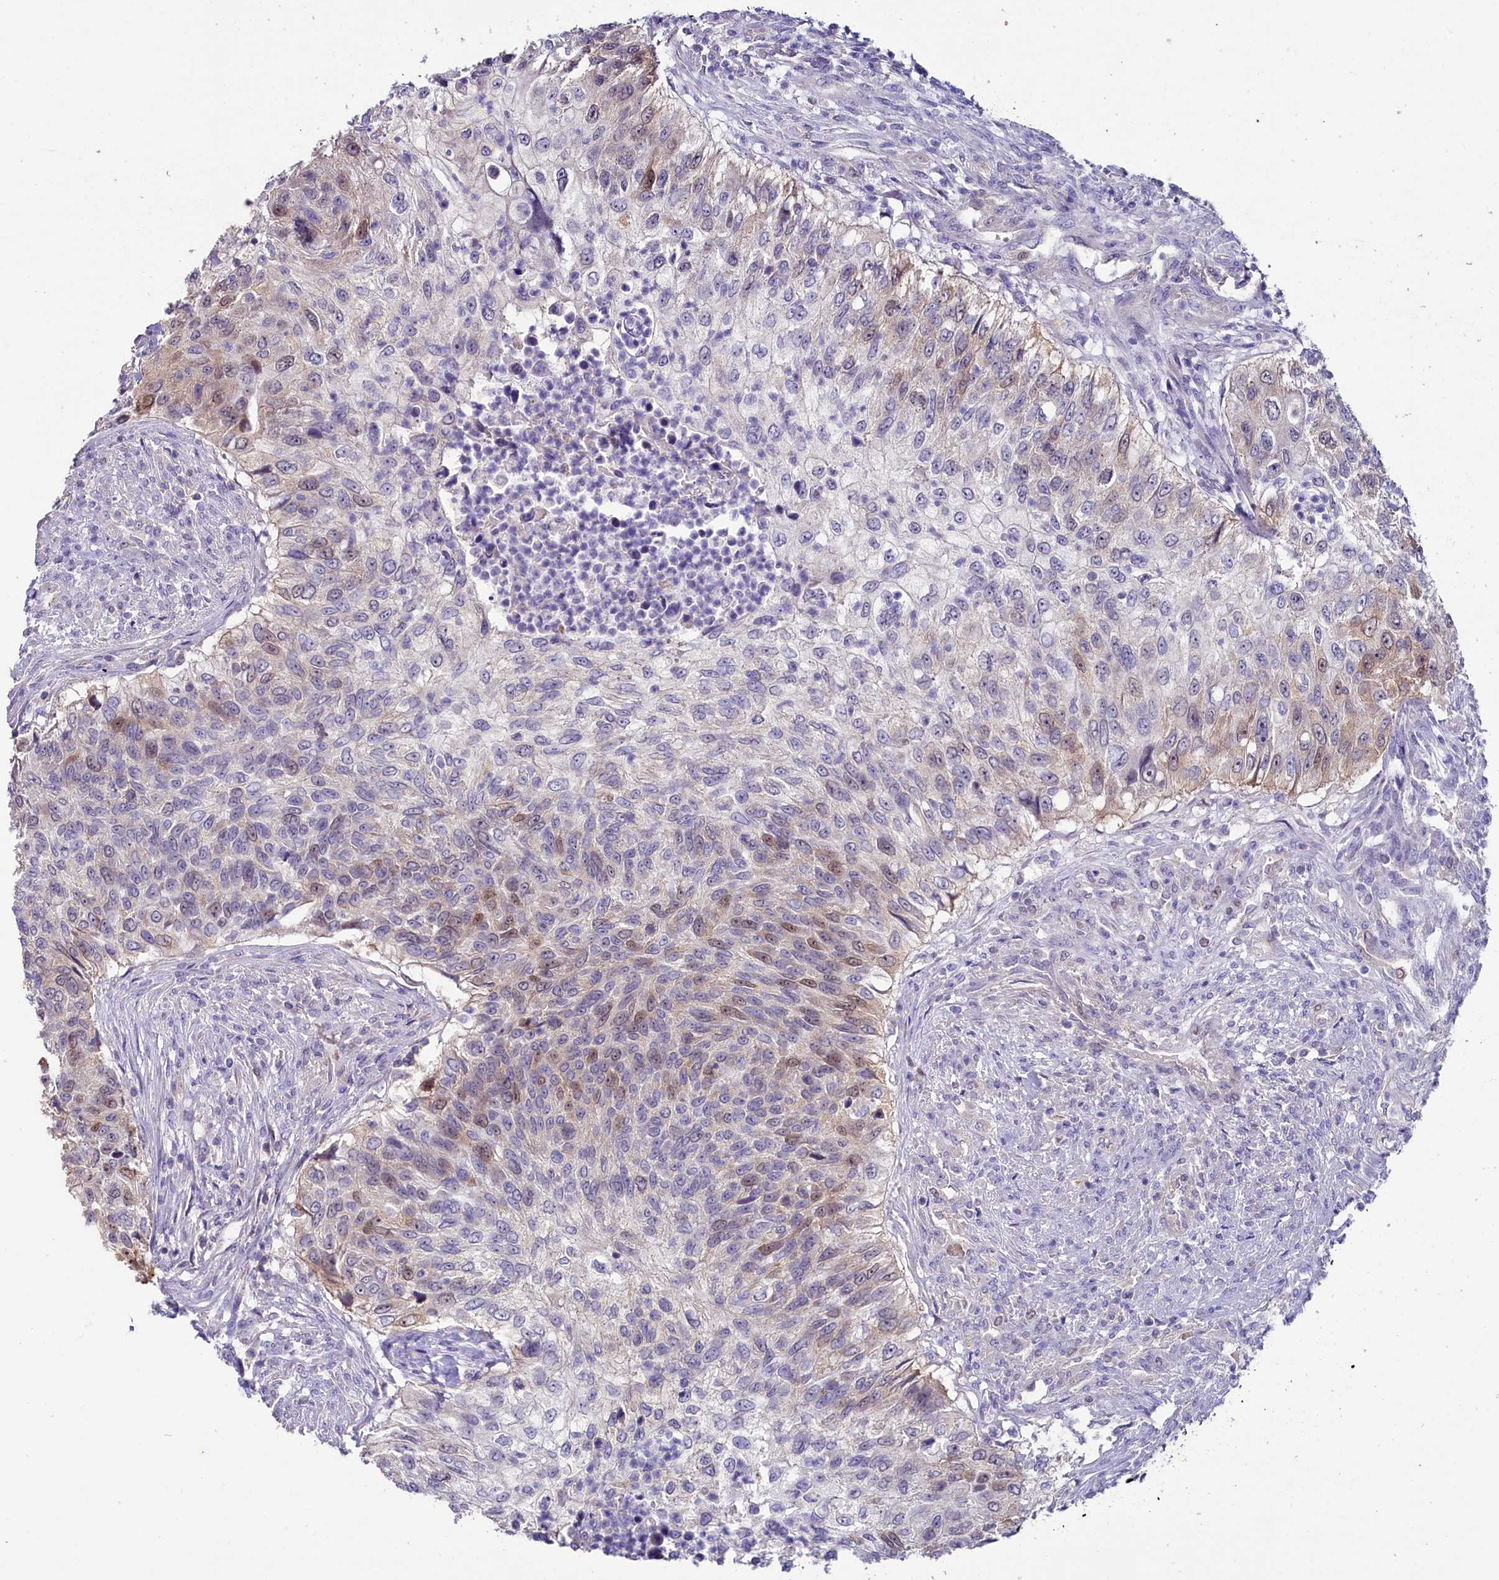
{"staining": {"intensity": "weak", "quantity": "<25%", "location": "nuclear"}, "tissue": "urothelial cancer", "cell_type": "Tumor cells", "image_type": "cancer", "snomed": [{"axis": "morphology", "description": "Urothelial carcinoma, High grade"}, {"axis": "topography", "description": "Urinary bladder"}], "caption": "High magnification brightfield microscopy of urothelial cancer stained with DAB (brown) and counterstained with hematoxylin (blue): tumor cells show no significant positivity.", "gene": "FAM111B", "patient": {"sex": "female", "age": 60}}